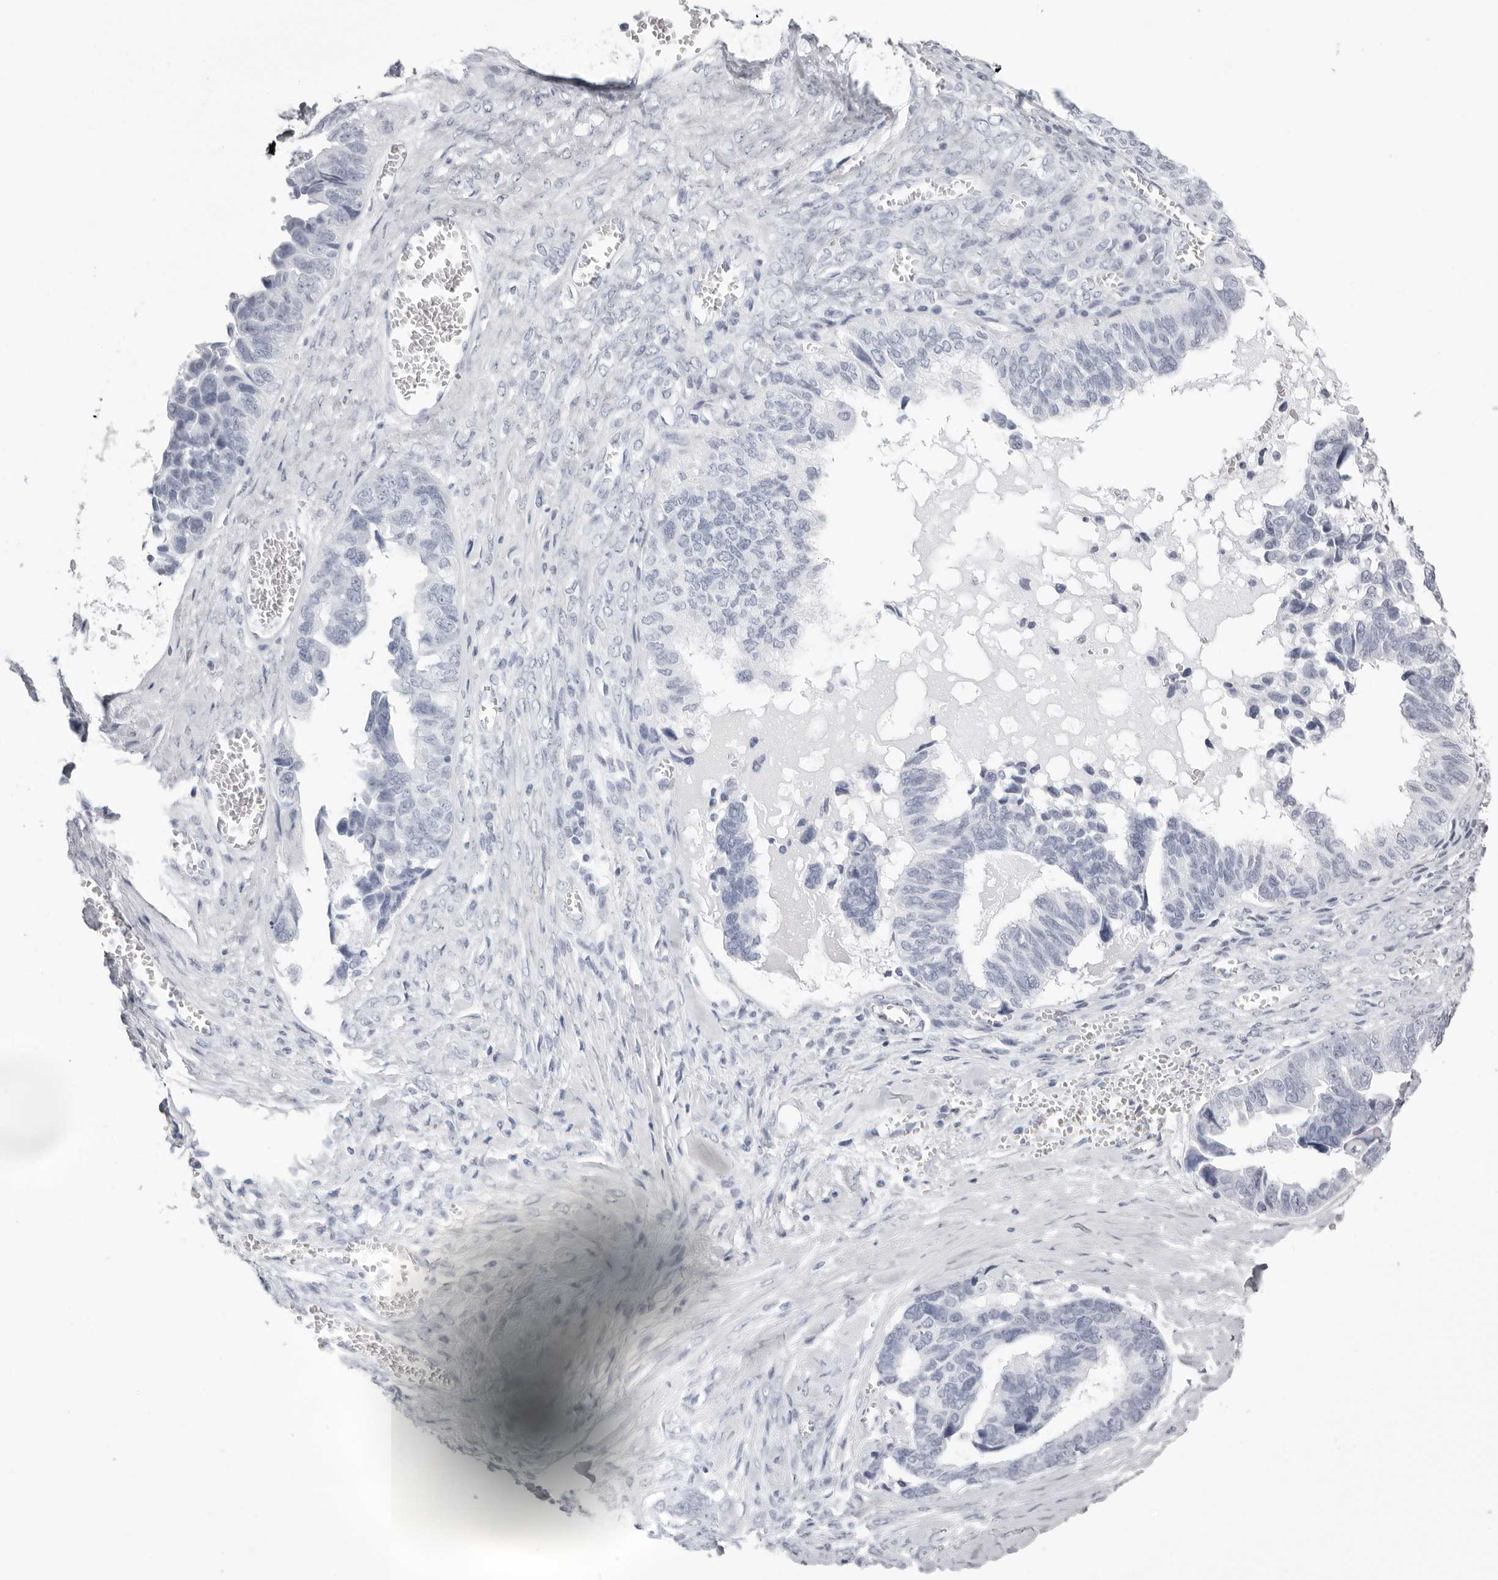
{"staining": {"intensity": "negative", "quantity": "none", "location": "none"}, "tissue": "ovarian cancer", "cell_type": "Tumor cells", "image_type": "cancer", "snomed": [{"axis": "morphology", "description": "Cystadenocarcinoma, serous, NOS"}, {"axis": "topography", "description": "Ovary"}], "caption": "Ovarian serous cystadenocarcinoma was stained to show a protein in brown. There is no significant positivity in tumor cells.", "gene": "KLK9", "patient": {"sex": "female", "age": 79}}